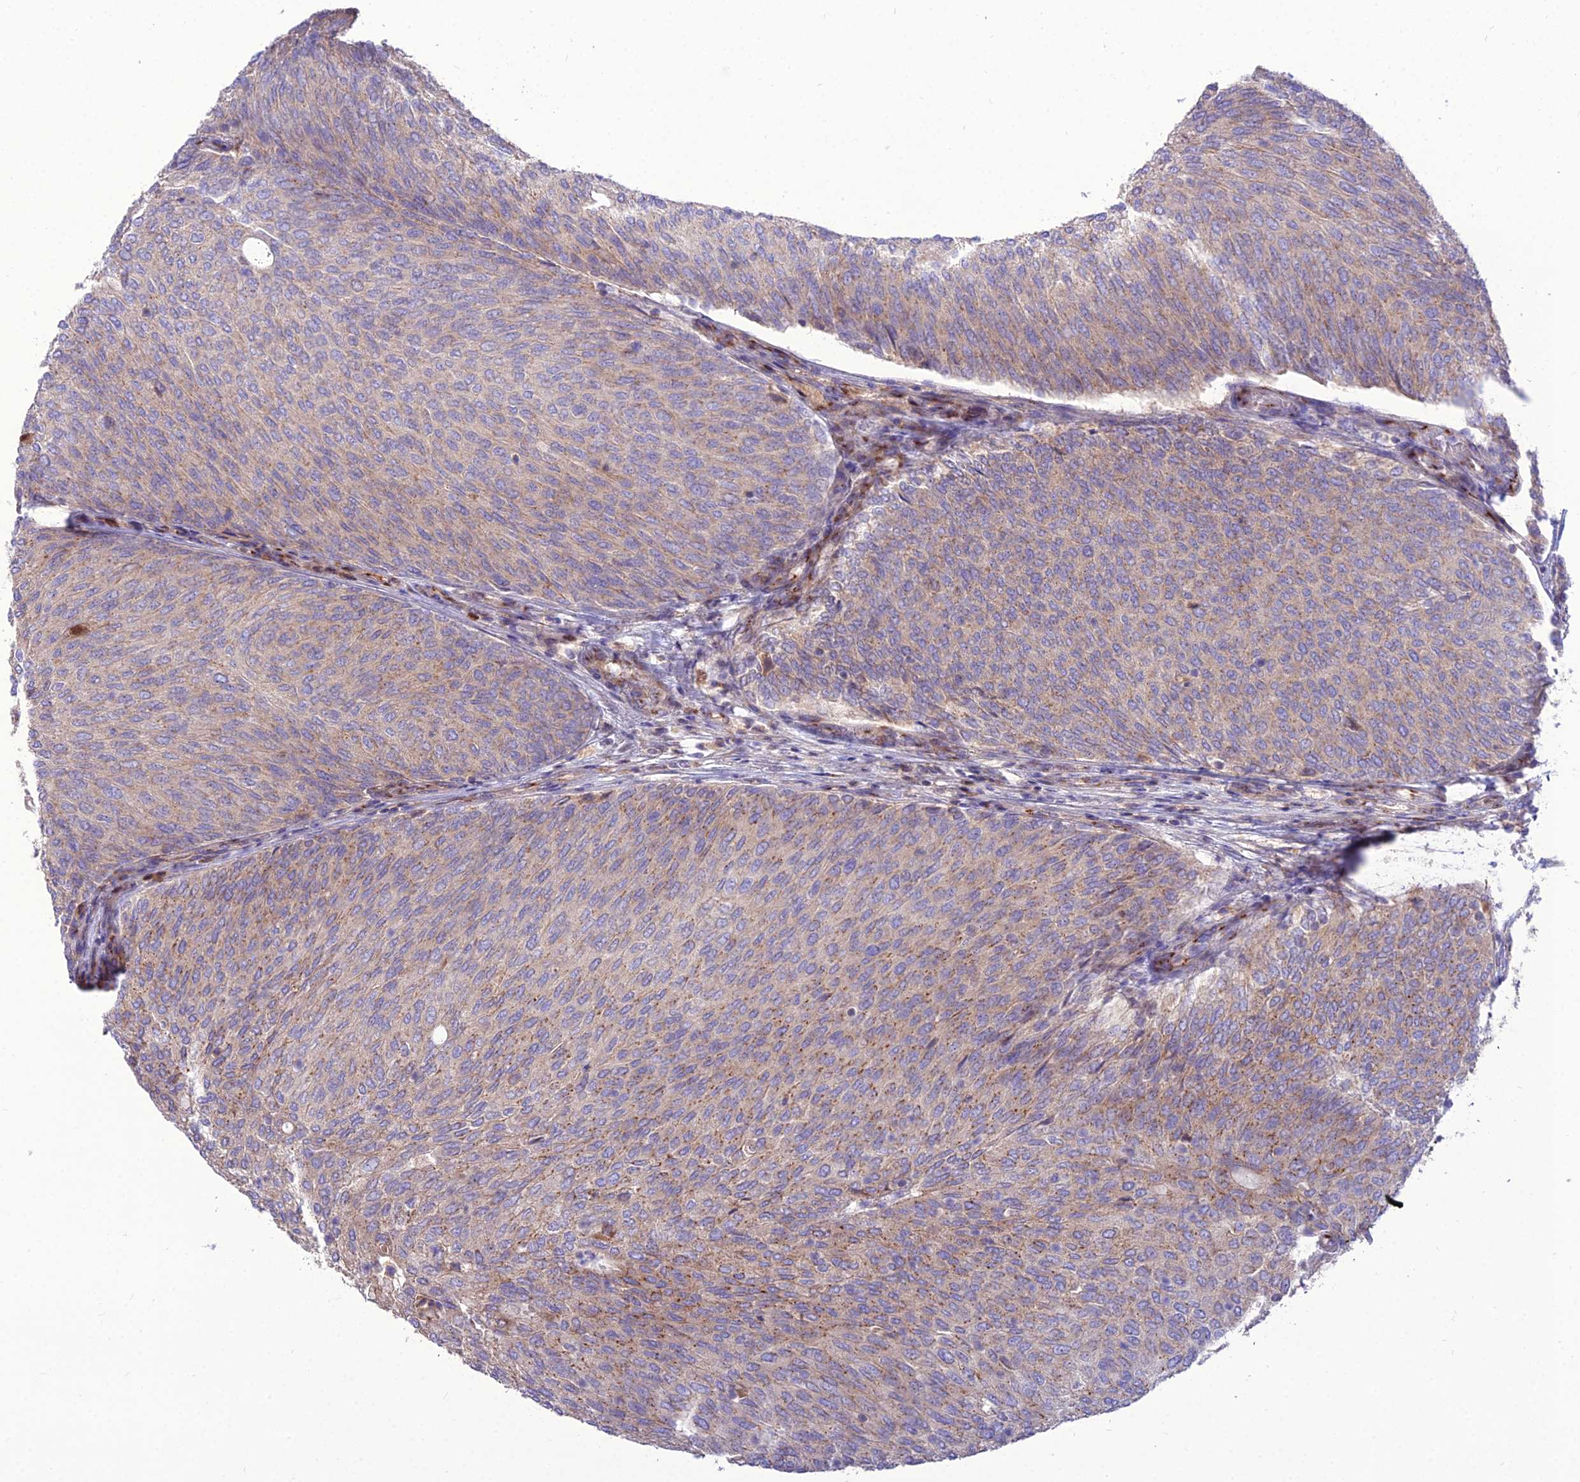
{"staining": {"intensity": "moderate", "quantity": "25%-75%", "location": "cytoplasmic/membranous"}, "tissue": "urothelial cancer", "cell_type": "Tumor cells", "image_type": "cancer", "snomed": [{"axis": "morphology", "description": "Urothelial carcinoma, Low grade"}, {"axis": "topography", "description": "Urinary bladder"}], "caption": "The histopathology image exhibits staining of urothelial cancer, revealing moderate cytoplasmic/membranous protein staining (brown color) within tumor cells. (Stains: DAB (3,3'-diaminobenzidine) in brown, nuclei in blue, Microscopy: brightfield microscopy at high magnification).", "gene": "SPRYD7", "patient": {"sex": "female", "age": 79}}